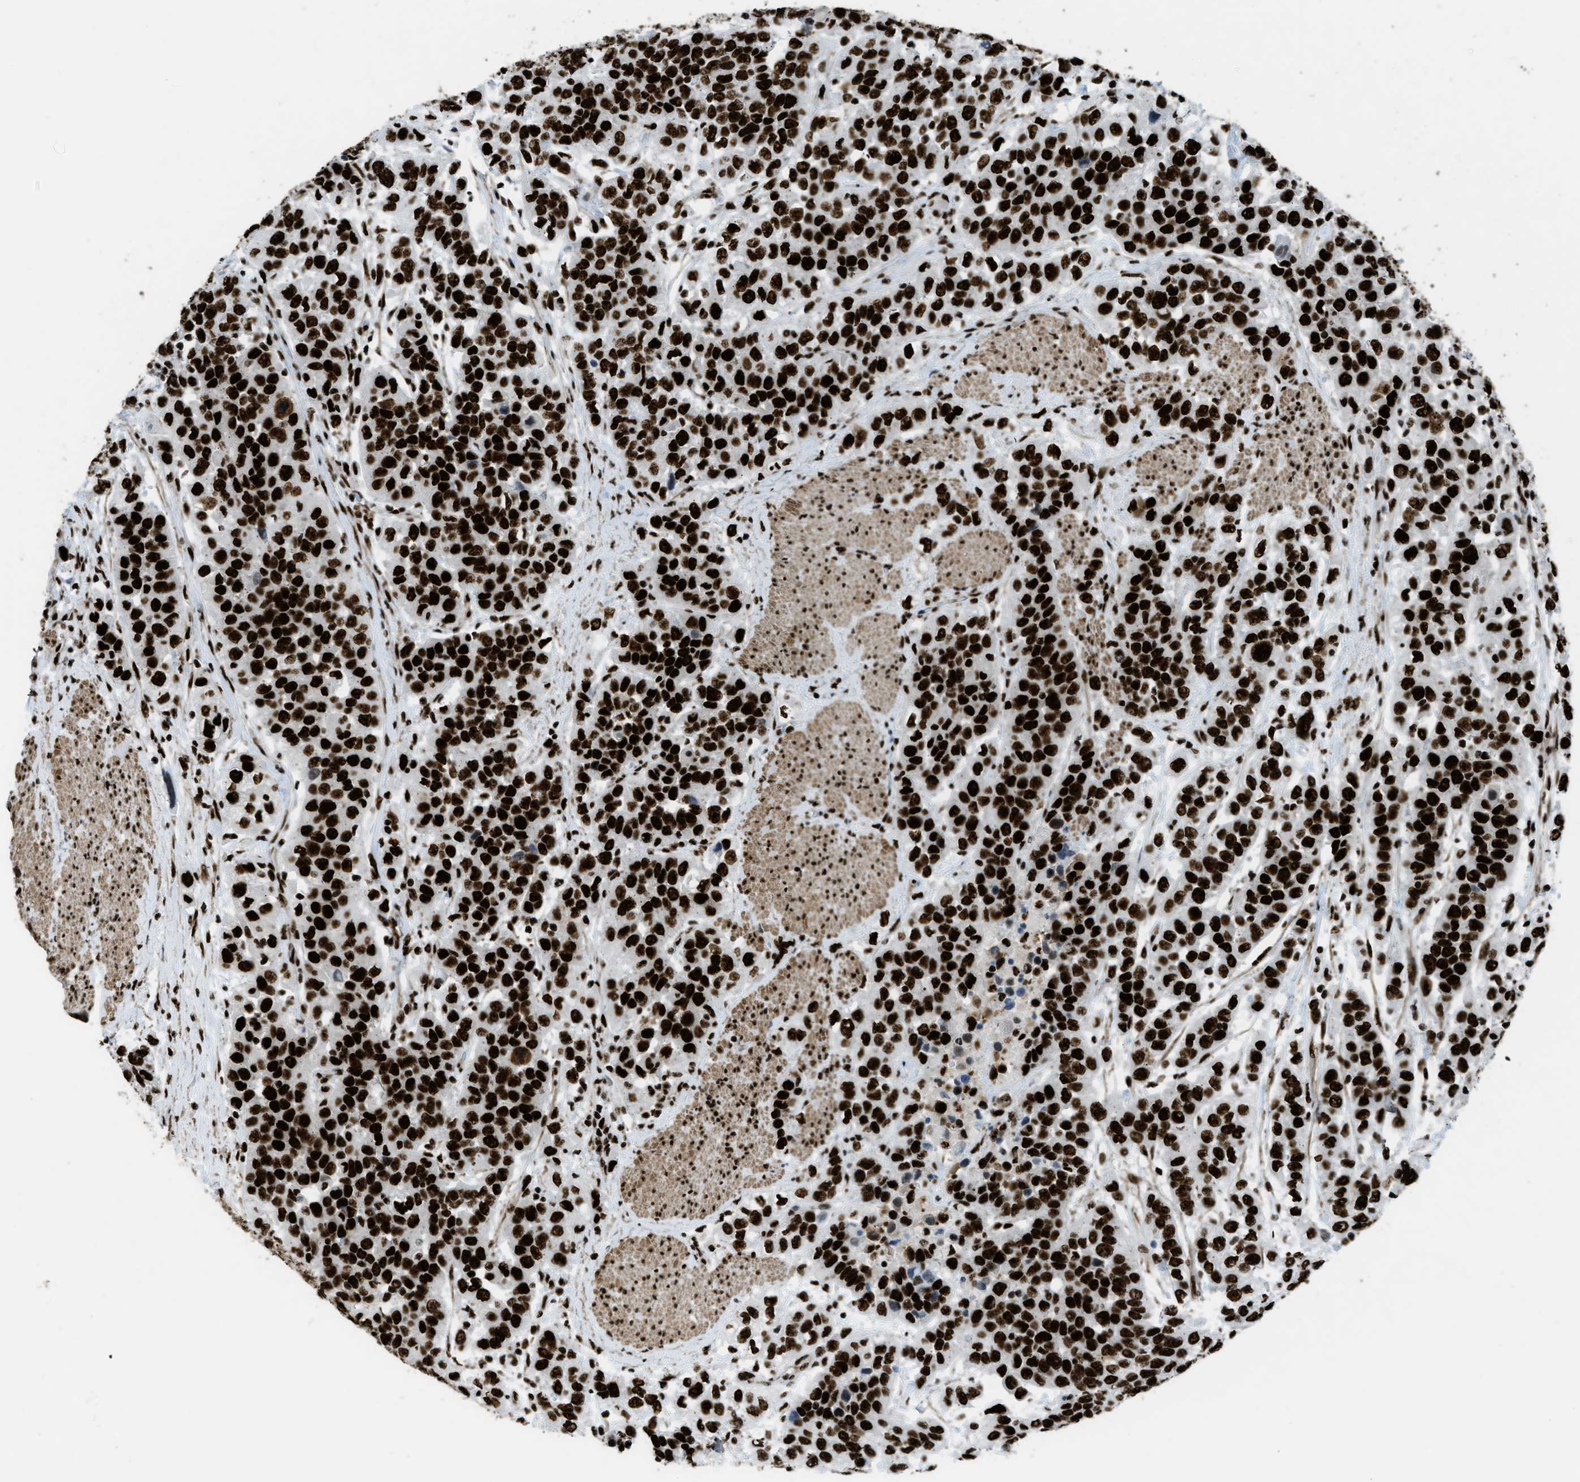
{"staining": {"intensity": "strong", "quantity": ">75%", "location": "nuclear"}, "tissue": "urothelial cancer", "cell_type": "Tumor cells", "image_type": "cancer", "snomed": [{"axis": "morphology", "description": "Urothelial carcinoma, High grade"}, {"axis": "topography", "description": "Urinary bladder"}], "caption": "DAB immunohistochemical staining of human urothelial carcinoma (high-grade) exhibits strong nuclear protein staining in approximately >75% of tumor cells. Nuclei are stained in blue.", "gene": "ZNF207", "patient": {"sex": "female", "age": 80}}